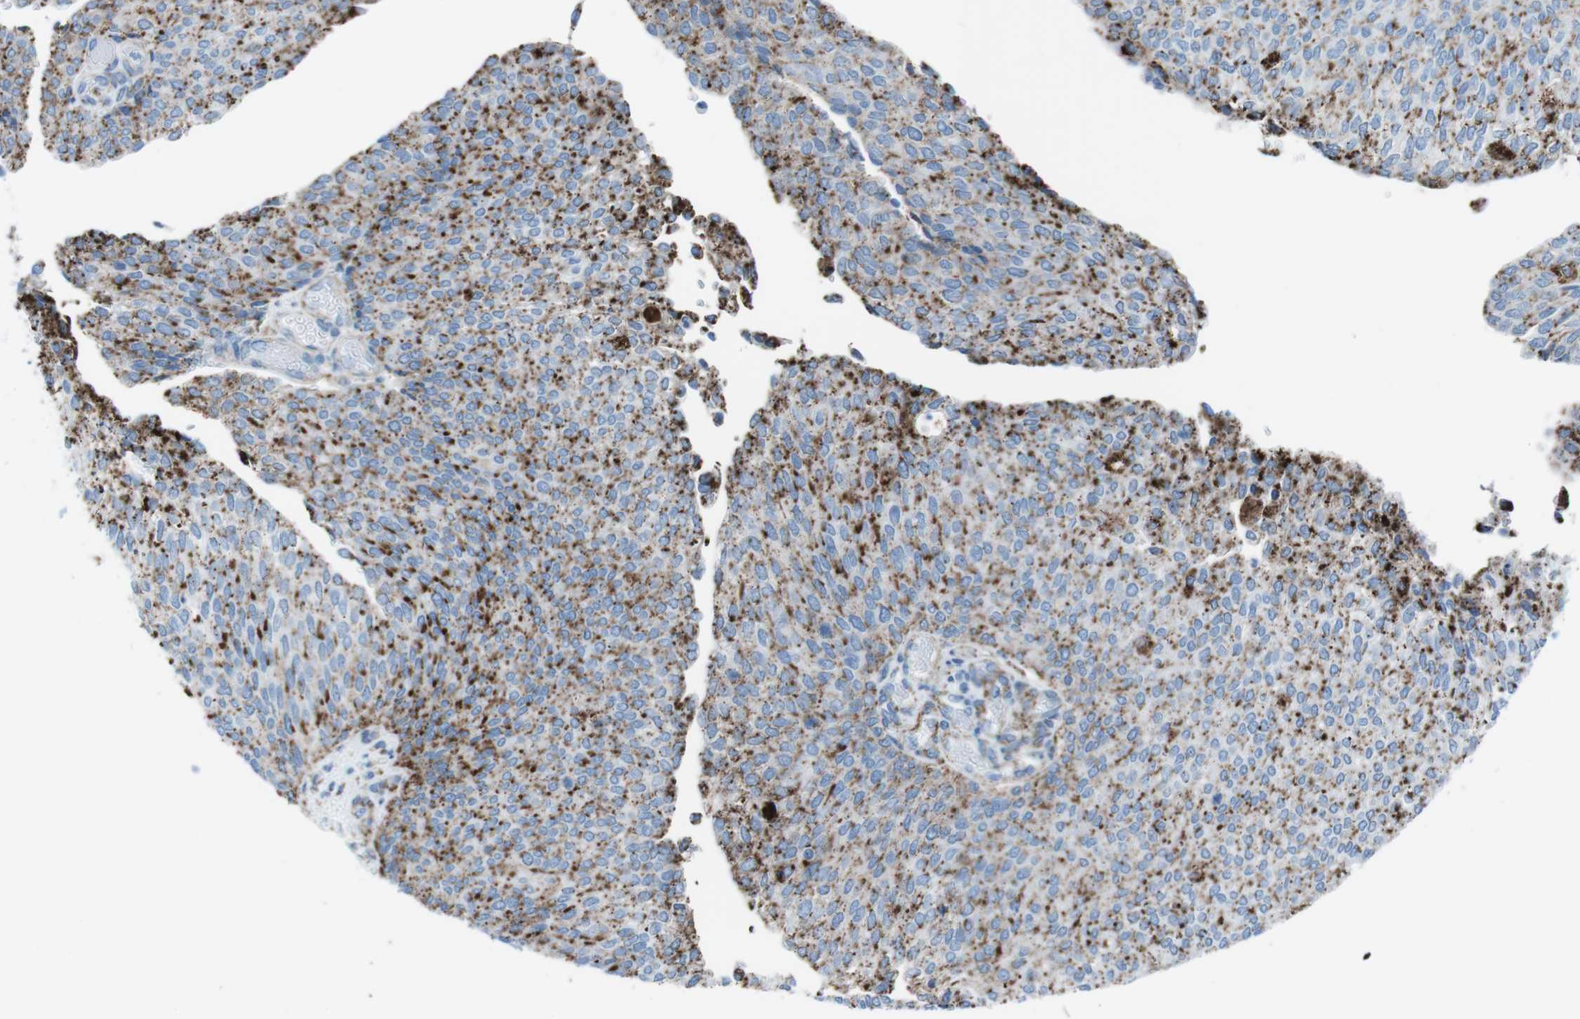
{"staining": {"intensity": "strong", "quantity": ">75%", "location": "cytoplasmic/membranous"}, "tissue": "urothelial cancer", "cell_type": "Tumor cells", "image_type": "cancer", "snomed": [{"axis": "morphology", "description": "Urothelial carcinoma, Low grade"}, {"axis": "topography", "description": "Urinary bladder"}], "caption": "Urothelial cancer tissue exhibits strong cytoplasmic/membranous staining in approximately >75% of tumor cells", "gene": "SCARB2", "patient": {"sex": "female", "age": 79}}